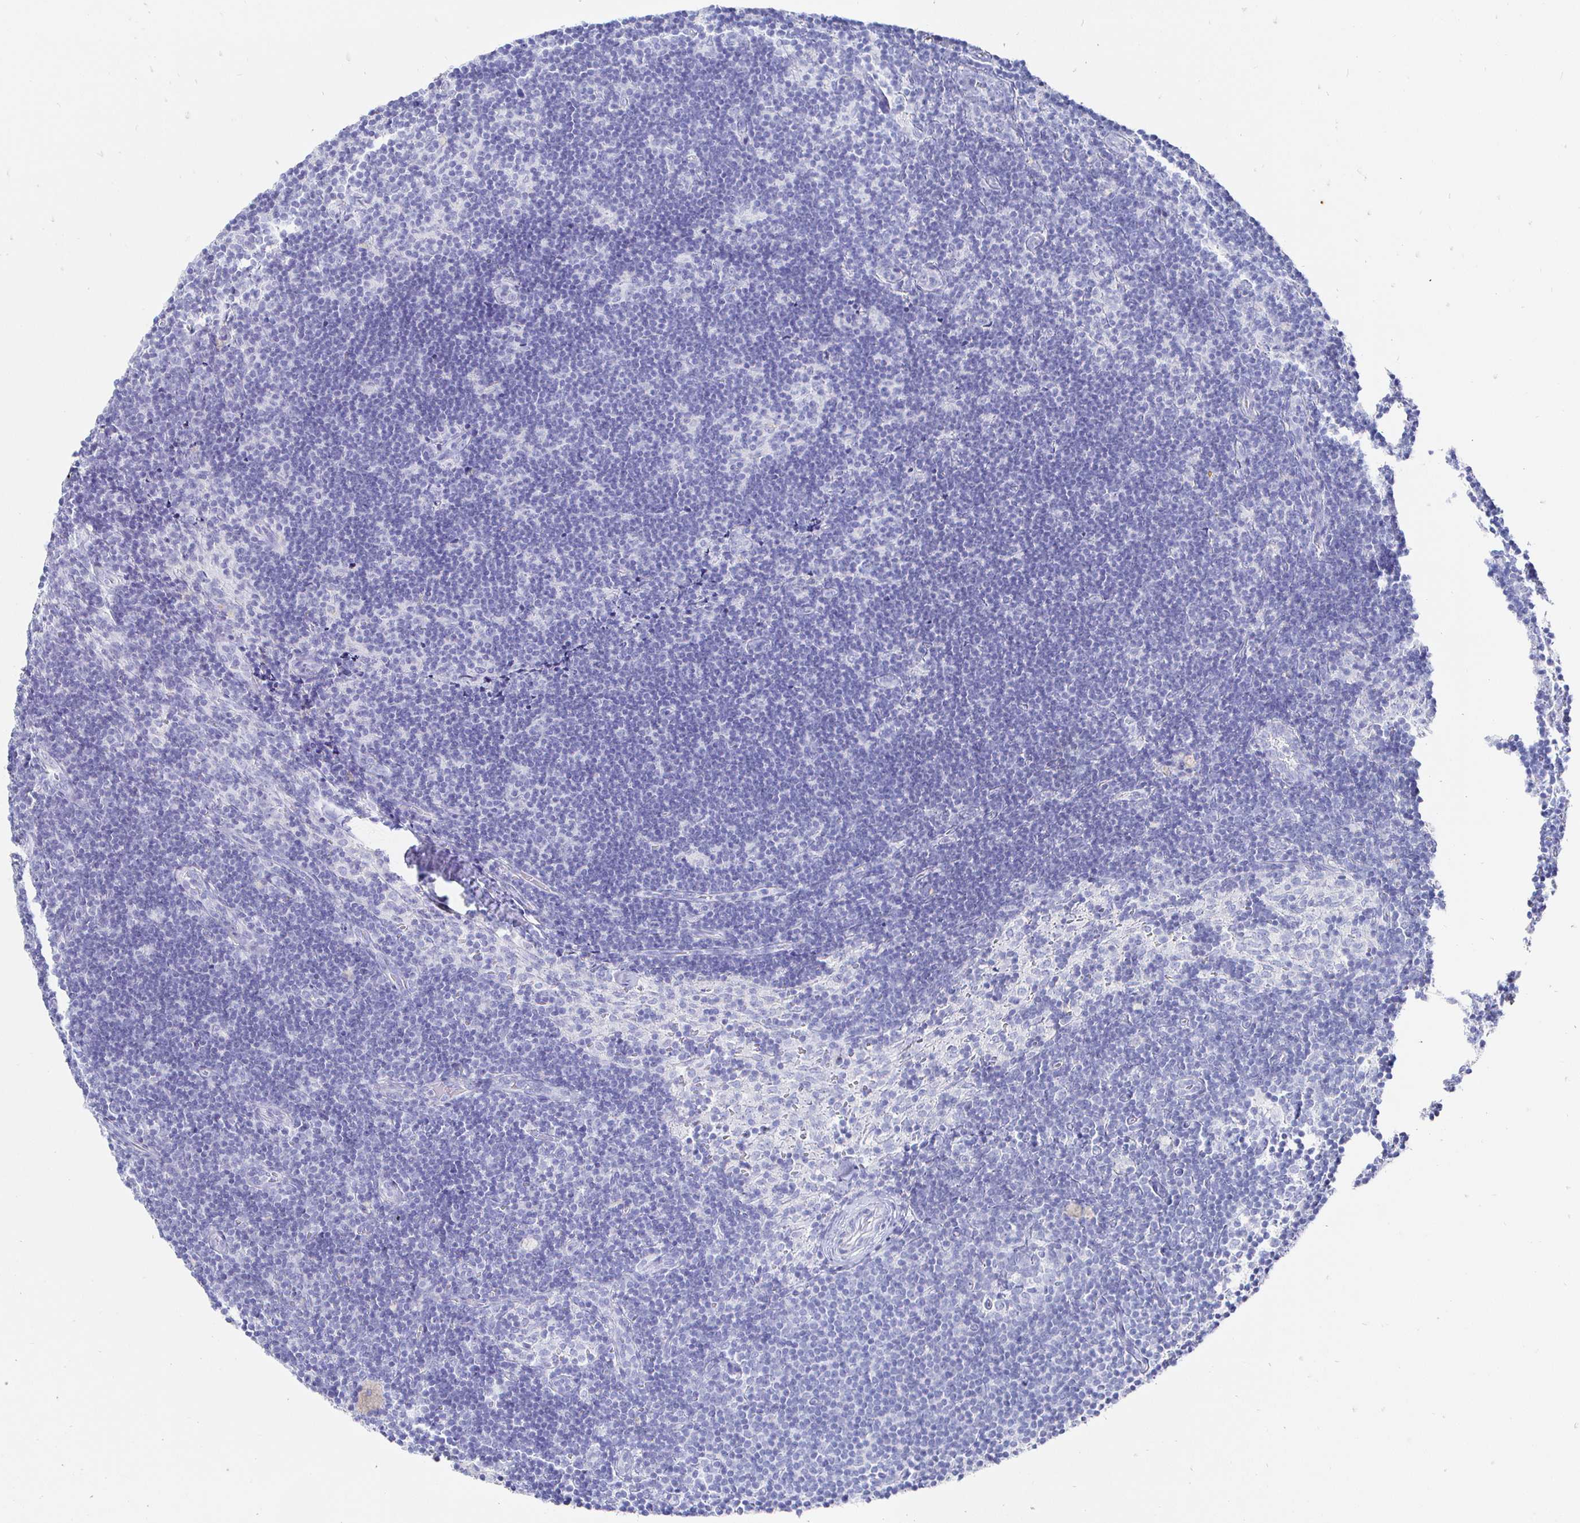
{"staining": {"intensity": "negative", "quantity": "none", "location": "none"}, "tissue": "lymph node", "cell_type": "Germinal center cells", "image_type": "normal", "snomed": [{"axis": "morphology", "description": "Normal tissue, NOS"}, {"axis": "topography", "description": "Lymph node"}], "caption": "Immunohistochemistry of normal lymph node exhibits no staining in germinal center cells.", "gene": "CLCA1", "patient": {"sex": "female", "age": 31}}